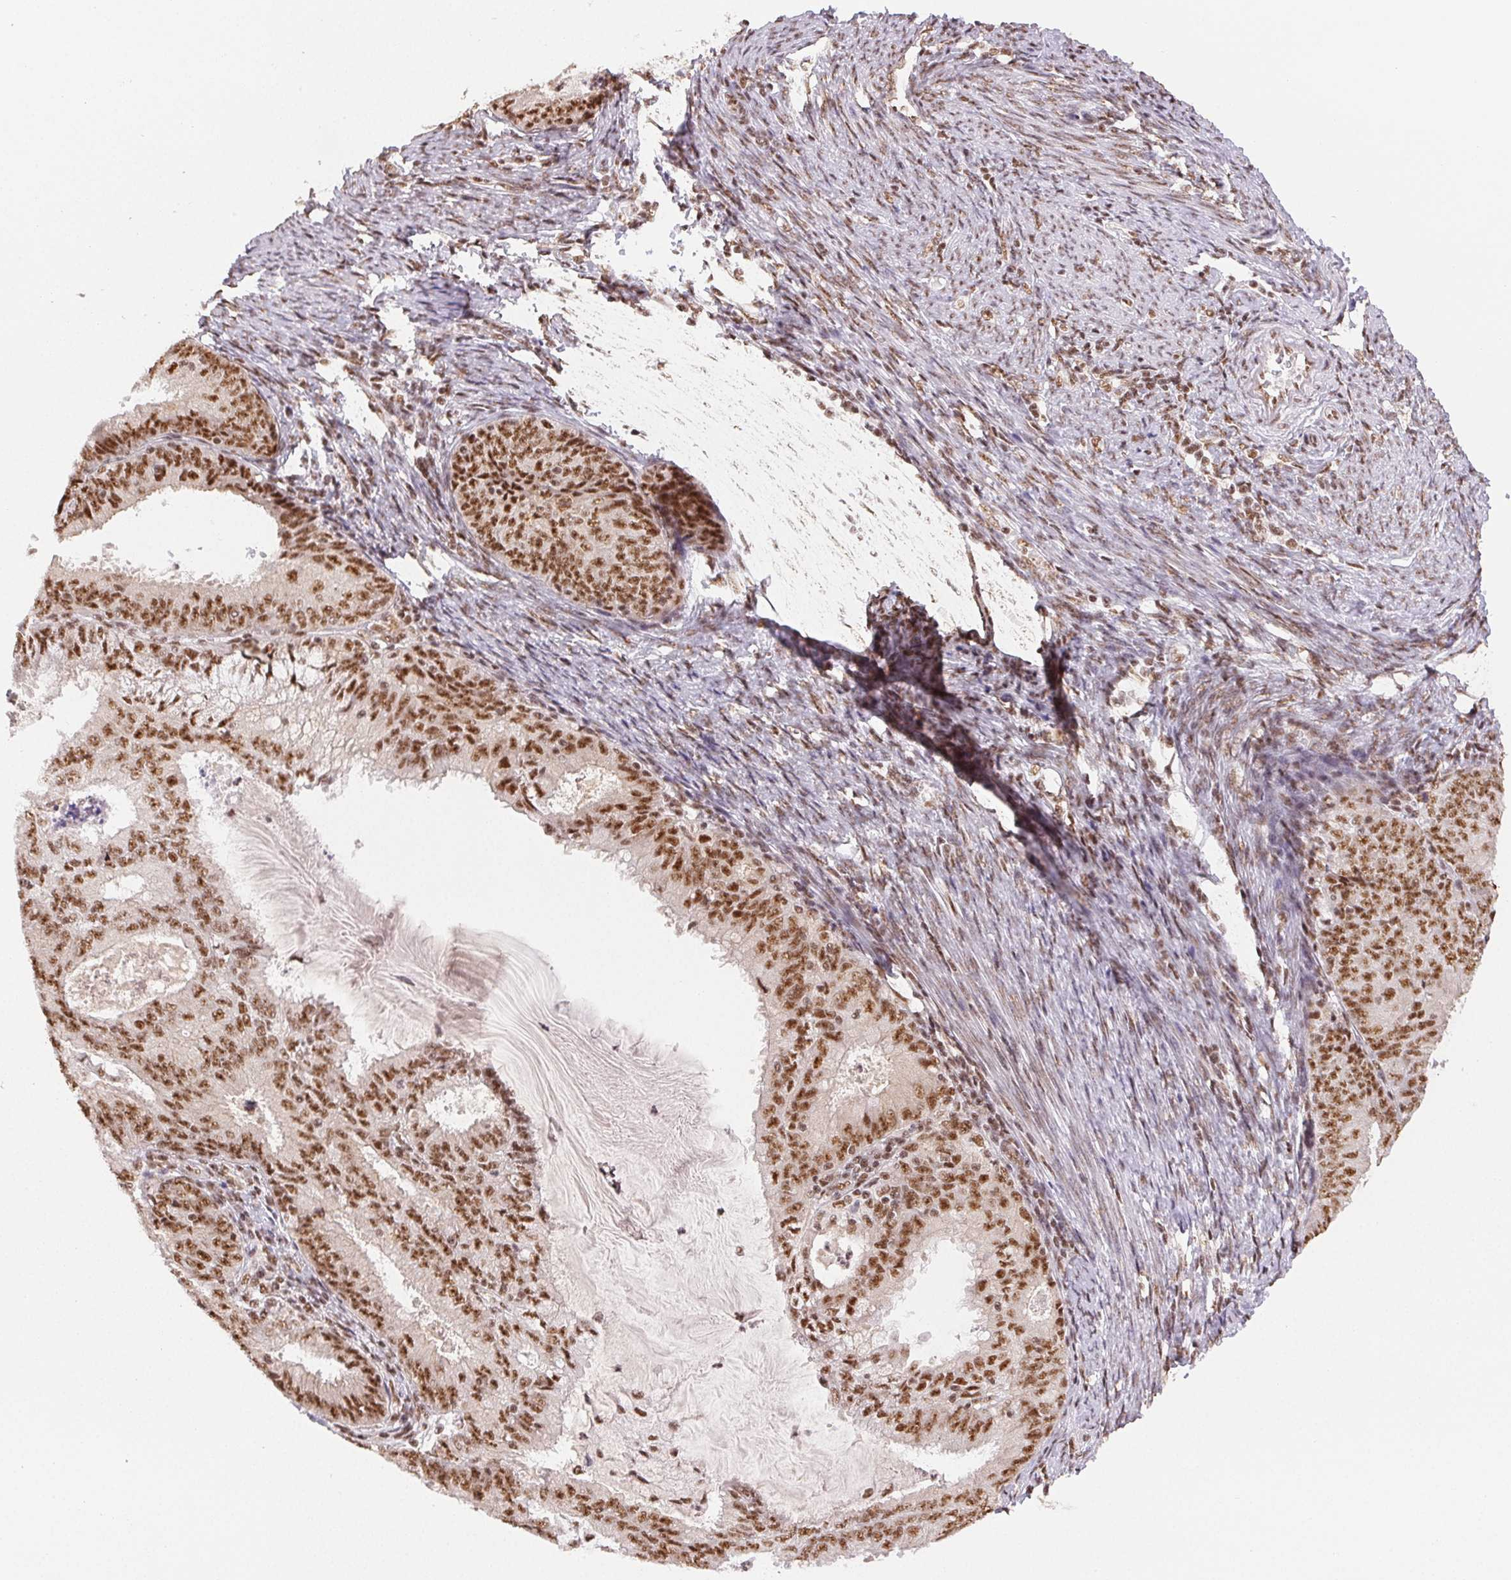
{"staining": {"intensity": "moderate", "quantity": ">75%", "location": "nuclear"}, "tissue": "endometrial cancer", "cell_type": "Tumor cells", "image_type": "cancer", "snomed": [{"axis": "morphology", "description": "Adenocarcinoma, NOS"}, {"axis": "topography", "description": "Endometrium"}], "caption": "Immunohistochemical staining of human endometrial adenocarcinoma shows medium levels of moderate nuclear staining in approximately >75% of tumor cells. The protein is shown in brown color, while the nuclei are stained blue.", "gene": "IK", "patient": {"sex": "female", "age": 57}}